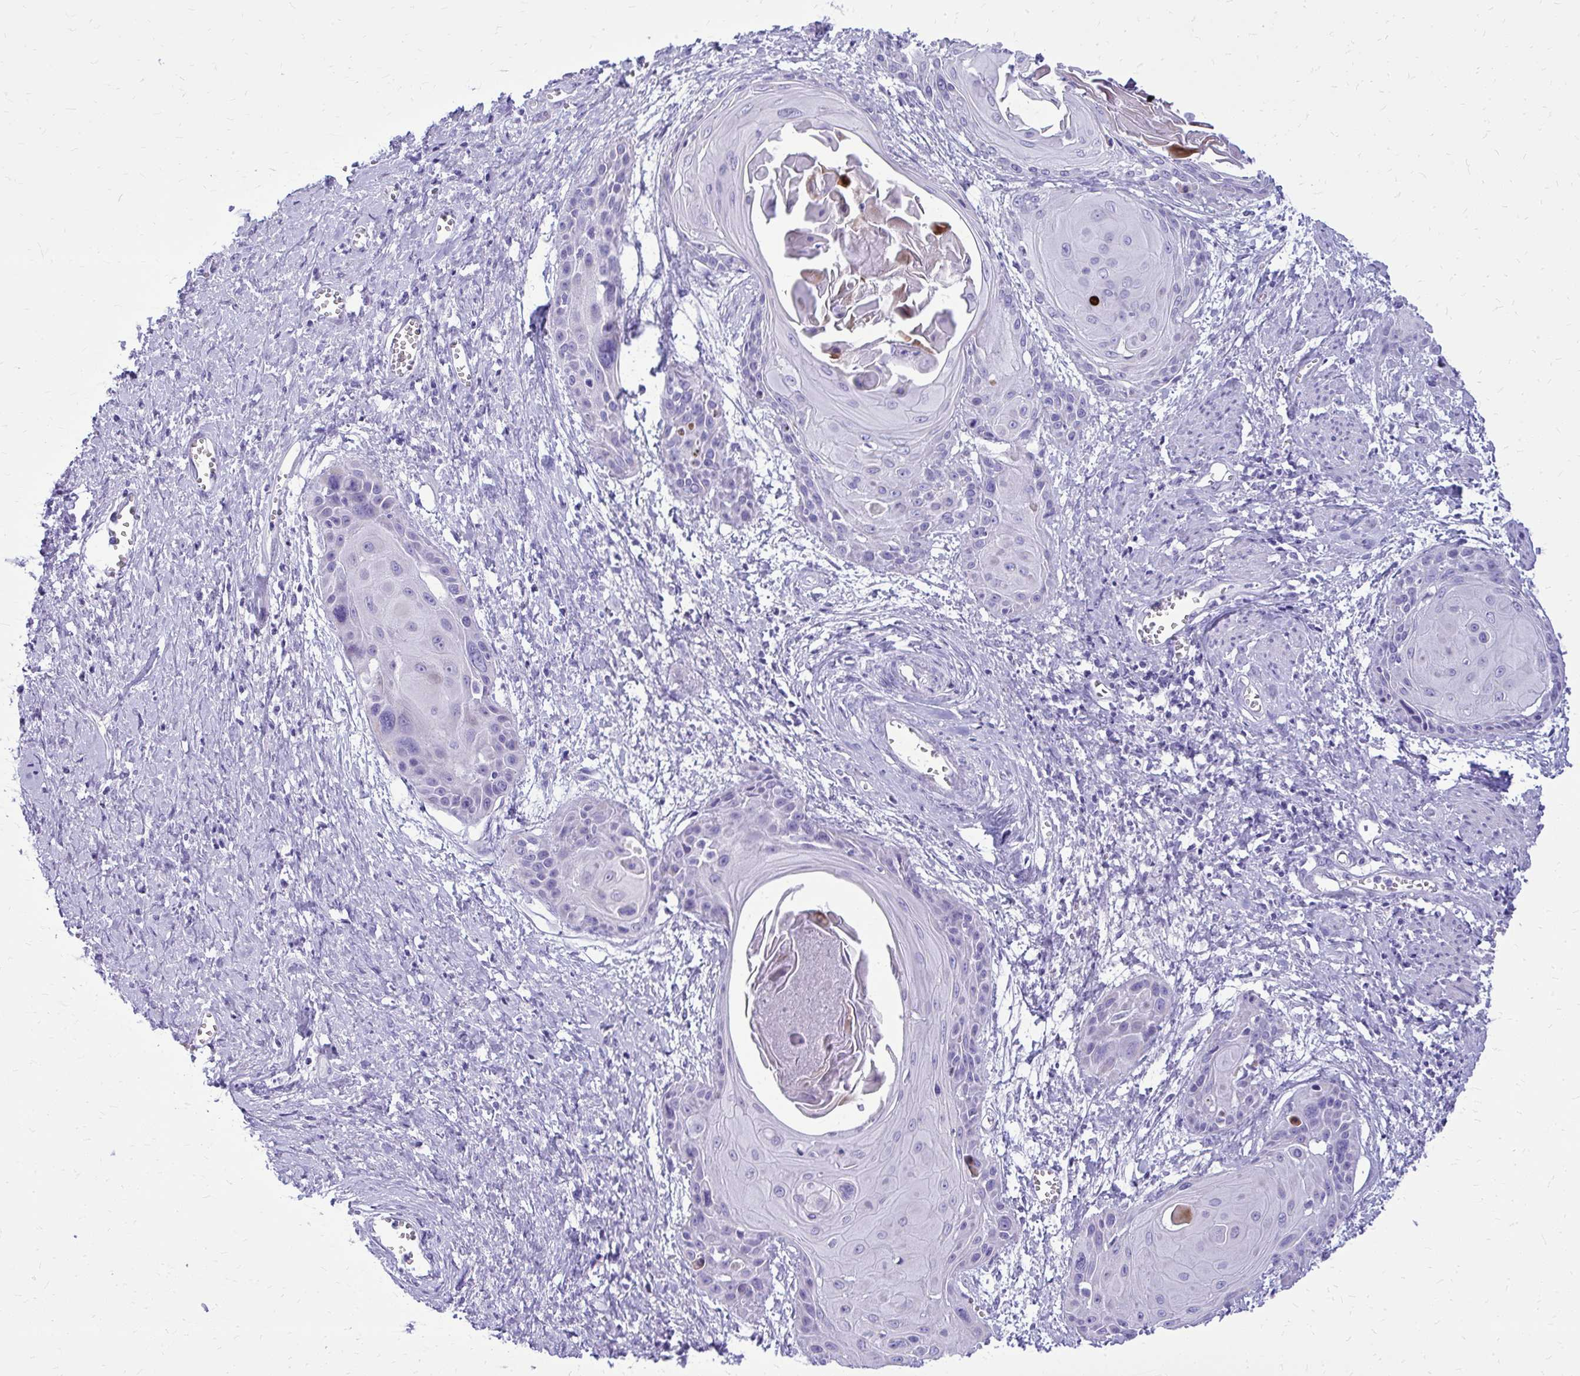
{"staining": {"intensity": "negative", "quantity": "none", "location": "none"}, "tissue": "cervical cancer", "cell_type": "Tumor cells", "image_type": "cancer", "snomed": [{"axis": "morphology", "description": "Squamous cell carcinoma, NOS"}, {"axis": "topography", "description": "Cervix"}], "caption": "Squamous cell carcinoma (cervical) was stained to show a protein in brown. There is no significant expression in tumor cells.", "gene": "BCL6B", "patient": {"sex": "female", "age": 57}}